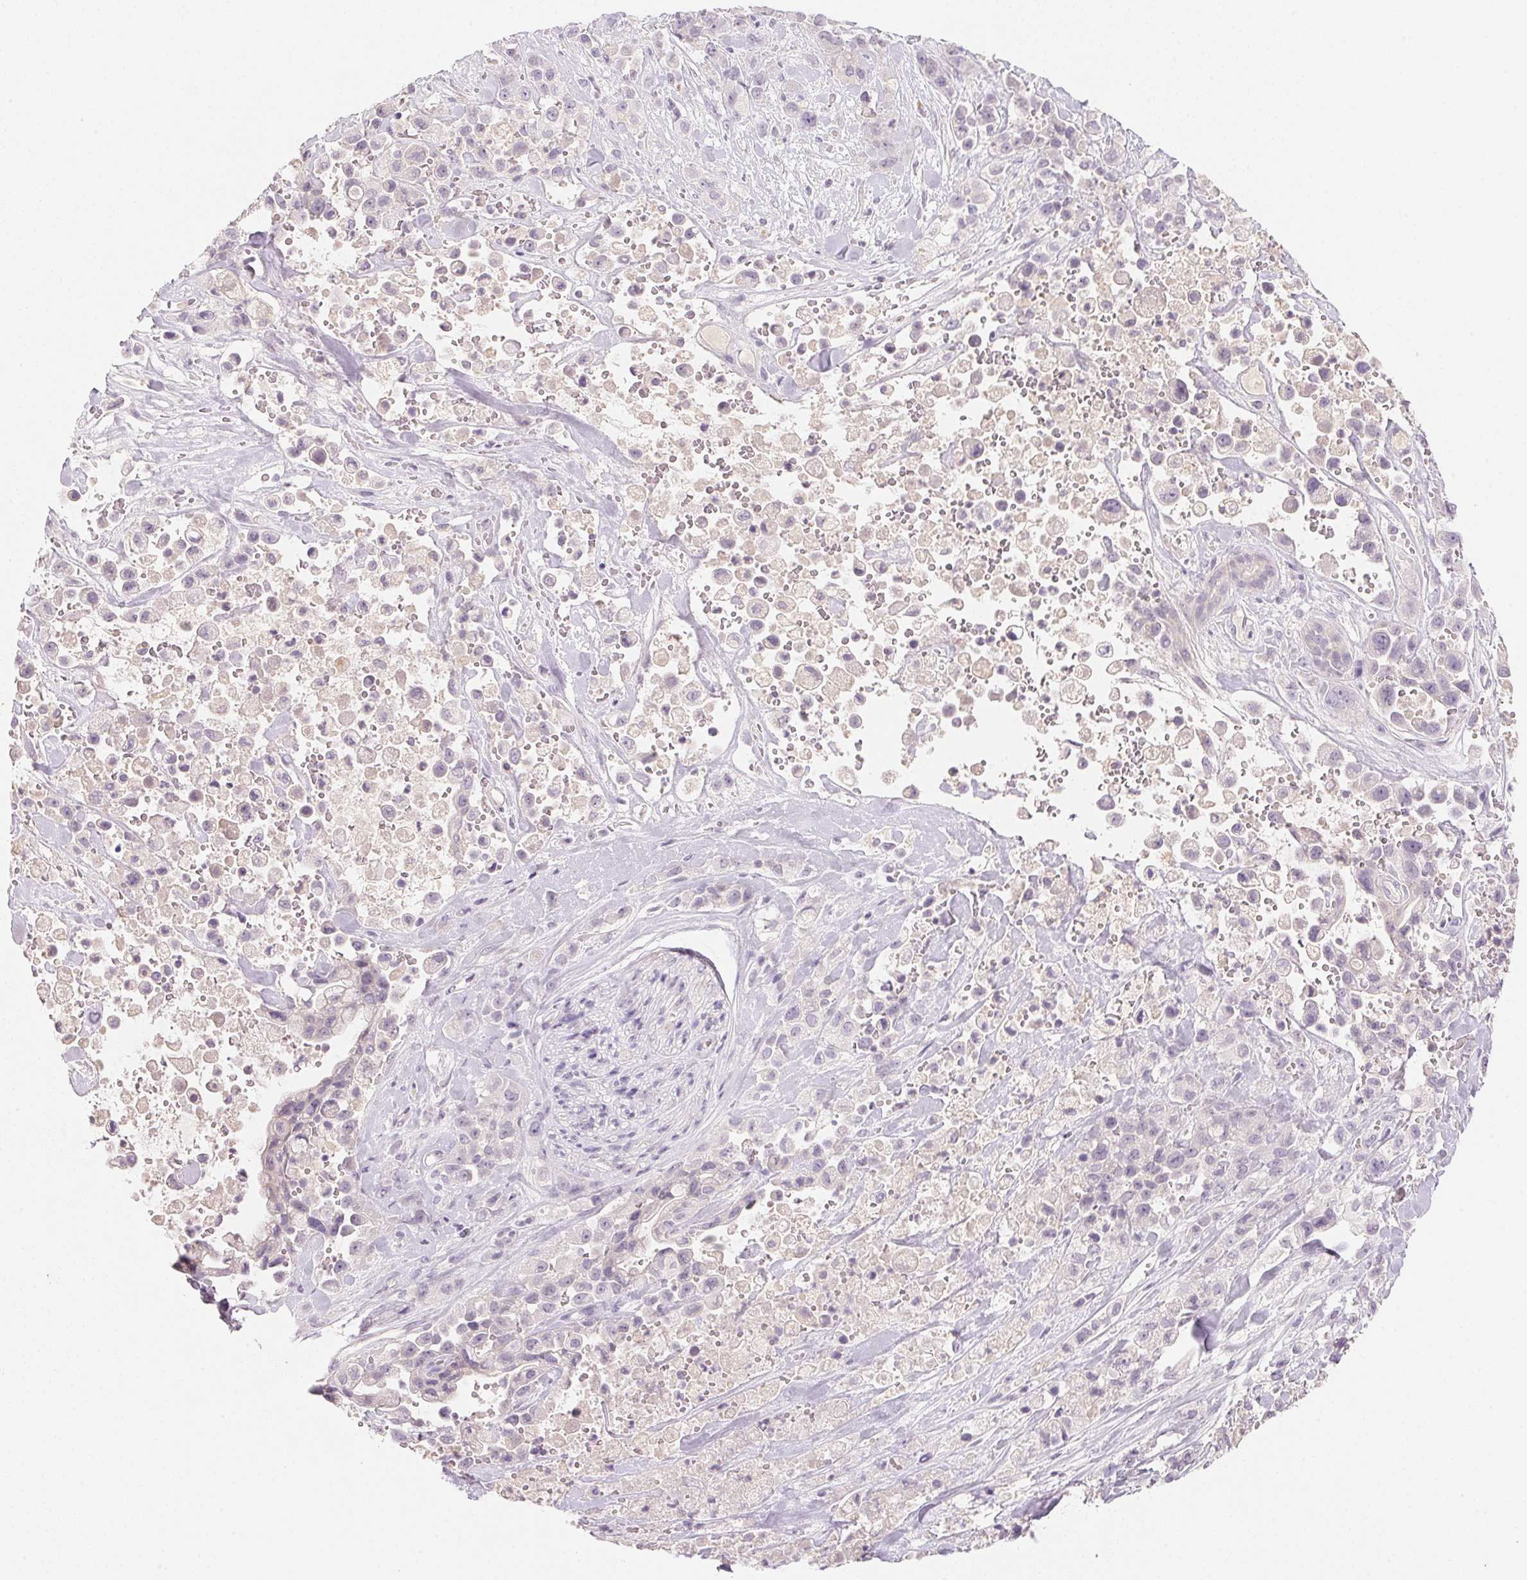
{"staining": {"intensity": "negative", "quantity": "none", "location": "none"}, "tissue": "pancreatic cancer", "cell_type": "Tumor cells", "image_type": "cancer", "snomed": [{"axis": "morphology", "description": "Adenocarcinoma, NOS"}, {"axis": "topography", "description": "Pancreas"}], "caption": "The micrograph exhibits no significant expression in tumor cells of pancreatic cancer.", "gene": "MCOLN3", "patient": {"sex": "male", "age": 44}}